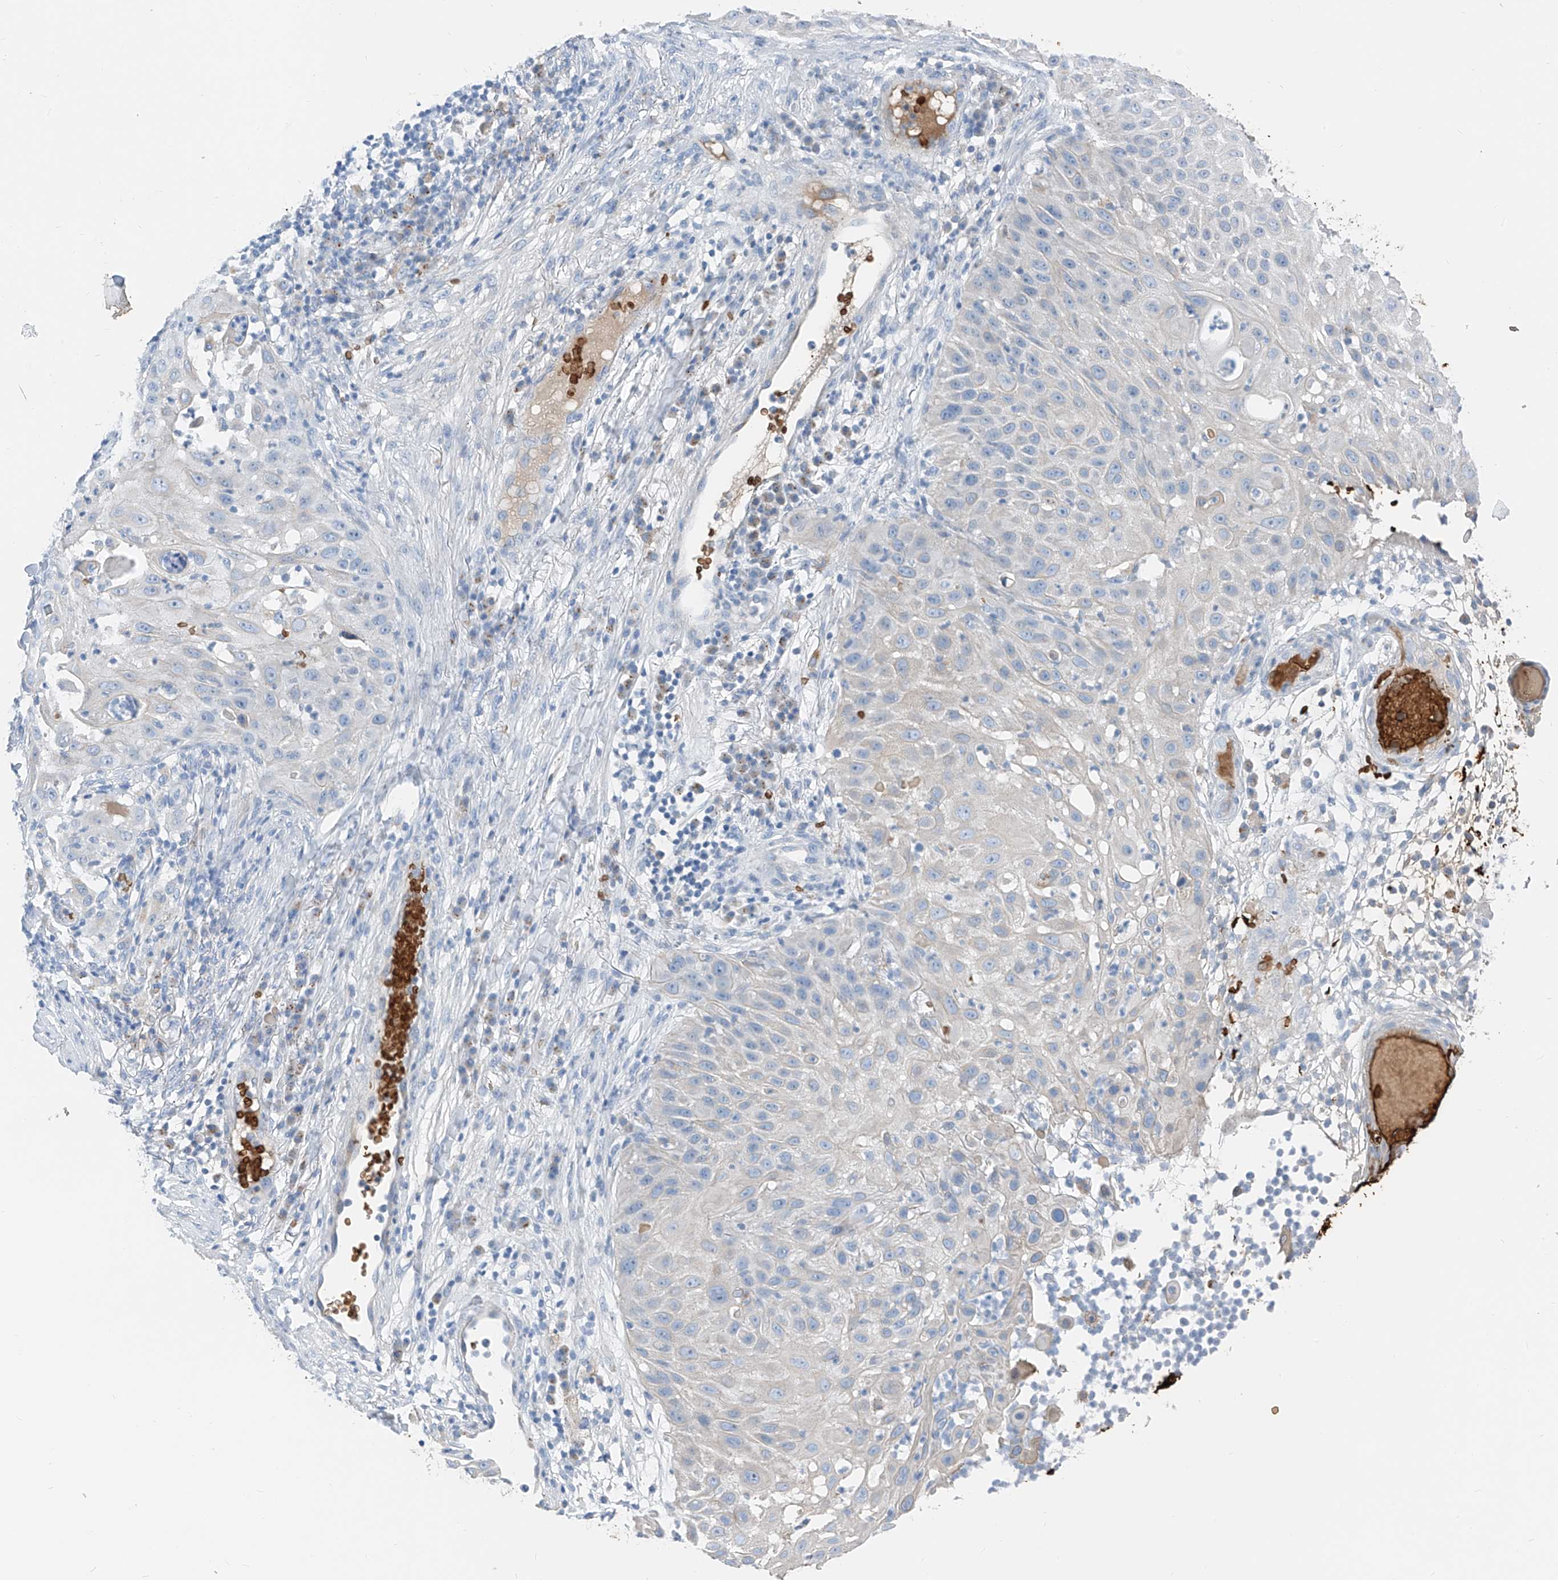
{"staining": {"intensity": "negative", "quantity": "none", "location": "none"}, "tissue": "skin cancer", "cell_type": "Tumor cells", "image_type": "cancer", "snomed": [{"axis": "morphology", "description": "Squamous cell carcinoma, NOS"}, {"axis": "topography", "description": "Skin"}], "caption": "The photomicrograph reveals no staining of tumor cells in skin squamous cell carcinoma.", "gene": "PRSS23", "patient": {"sex": "female", "age": 44}}